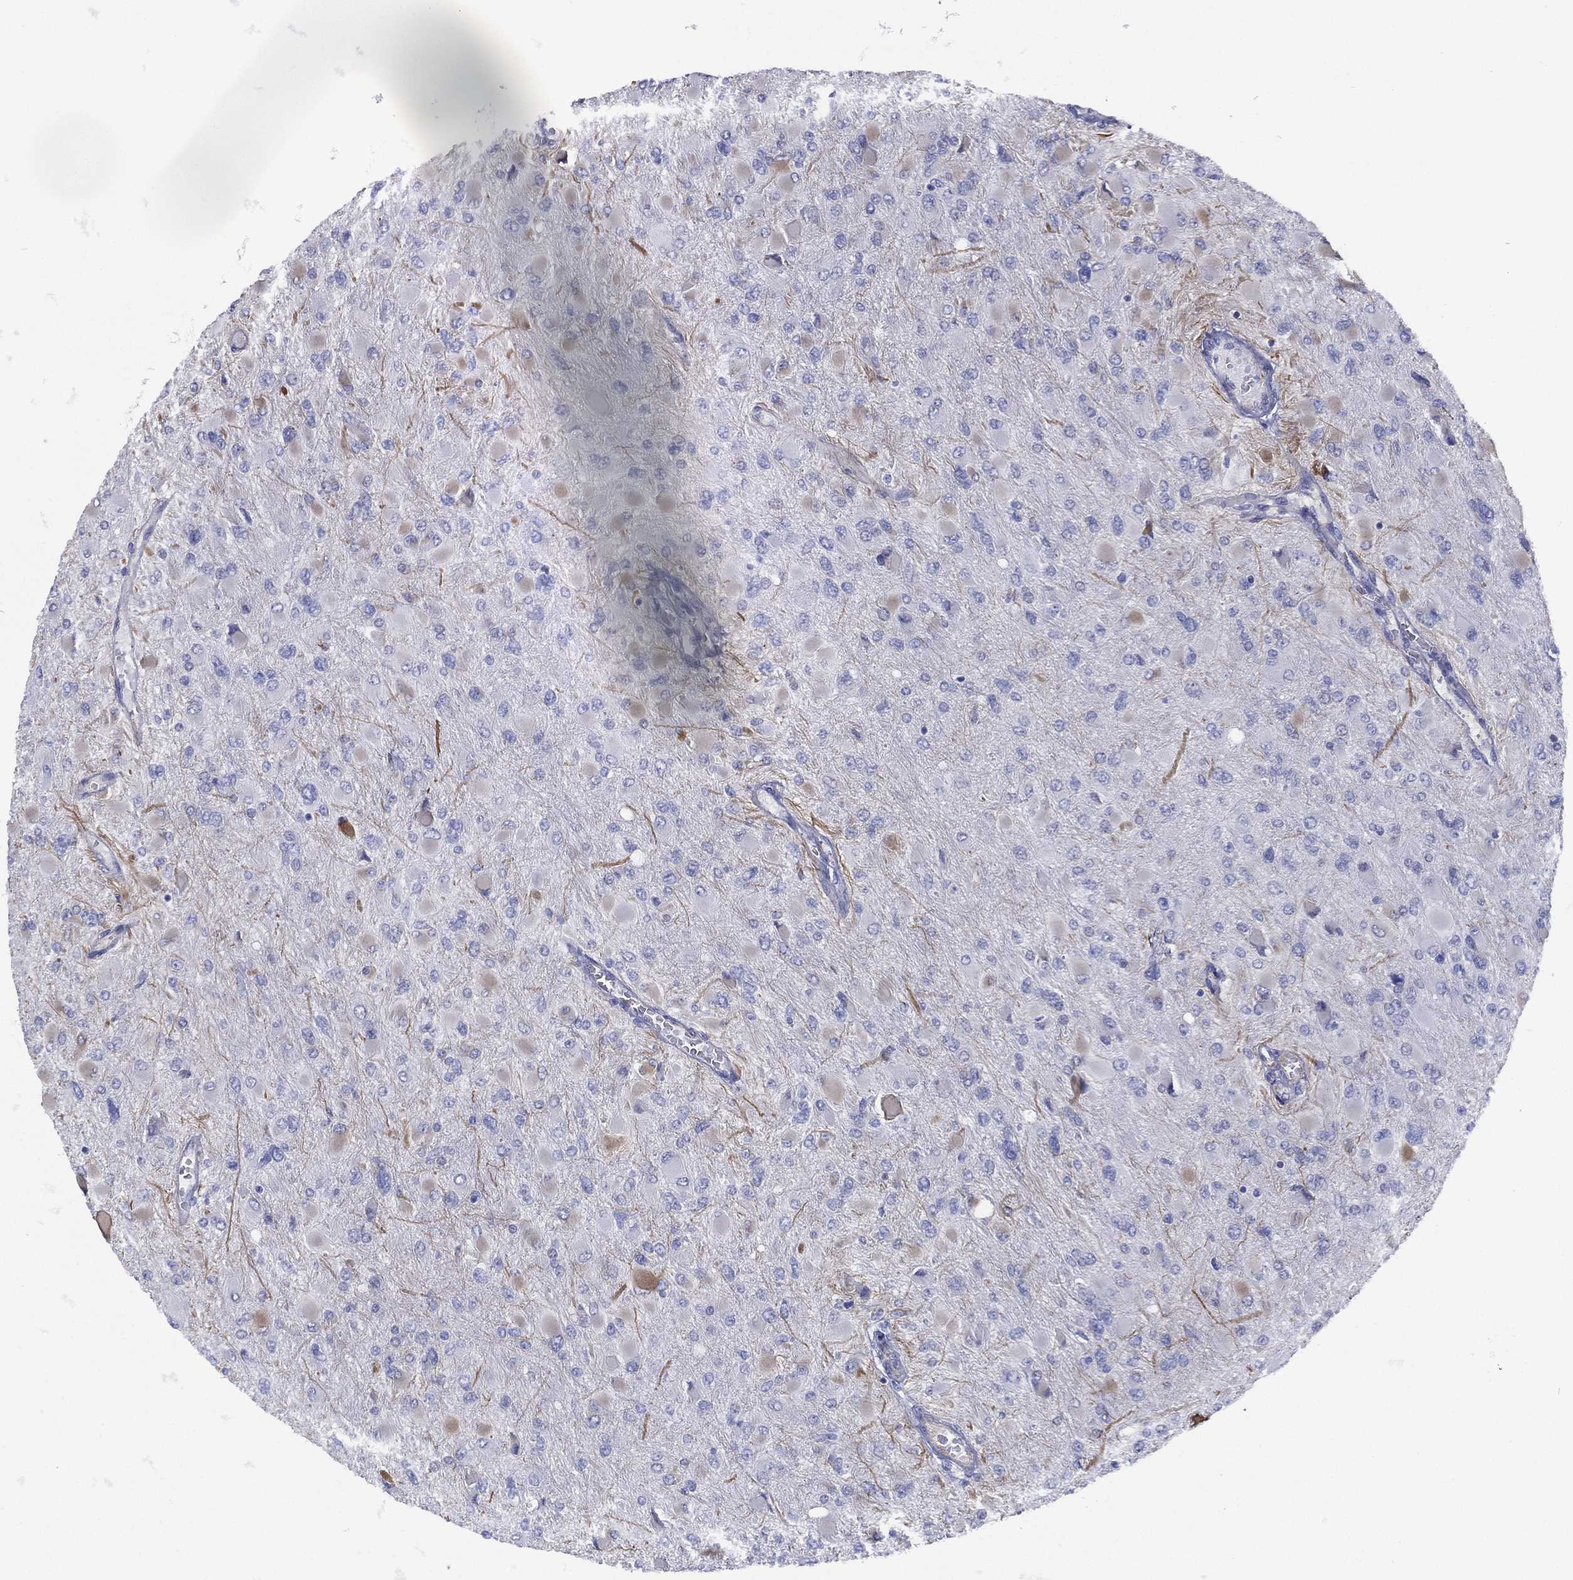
{"staining": {"intensity": "moderate", "quantity": "25%-75%", "location": "cytoplasmic/membranous"}, "tissue": "glioma", "cell_type": "Tumor cells", "image_type": "cancer", "snomed": [{"axis": "morphology", "description": "Glioma, malignant, High grade"}, {"axis": "topography", "description": "Cerebral cortex"}], "caption": "This histopathology image exhibits malignant glioma (high-grade) stained with immunohistochemistry to label a protein in brown. The cytoplasmic/membranous of tumor cells show moderate positivity for the protein. Nuclei are counter-stained blue.", "gene": "MAS1", "patient": {"sex": "female", "age": 36}}